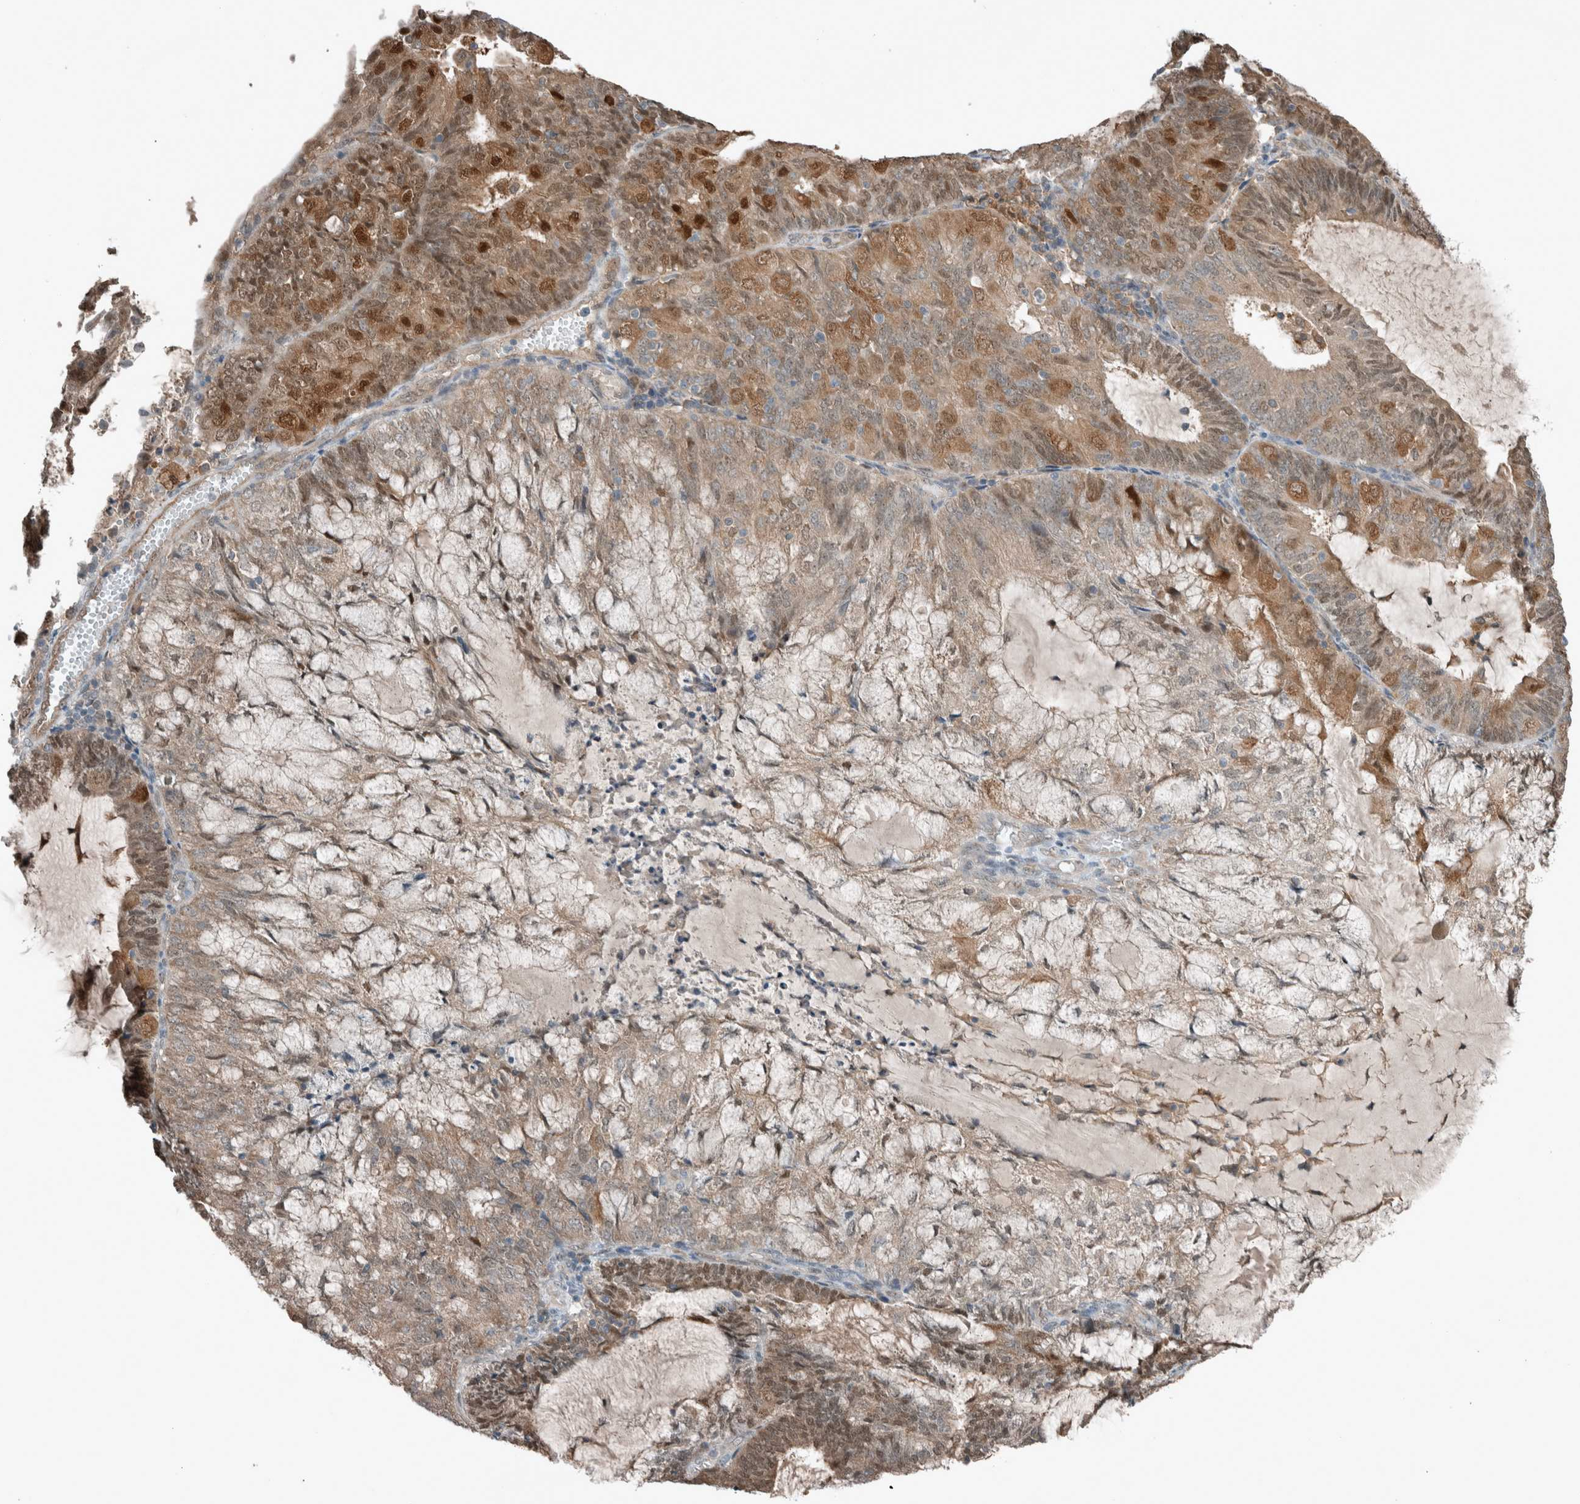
{"staining": {"intensity": "moderate", "quantity": ">75%", "location": "cytoplasmic/membranous,nuclear"}, "tissue": "endometrial cancer", "cell_type": "Tumor cells", "image_type": "cancer", "snomed": [{"axis": "morphology", "description": "Adenocarcinoma, NOS"}, {"axis": "topography", "description": "Endometrium"}], "caption": "Moderate cytoplasmic/membranous and nuclear positivity is present in about >75% of tumor cells in endometrial adenocarcinoma.", "gene": "RALGDS", "patient": {"sex": "female", "age": 81}}